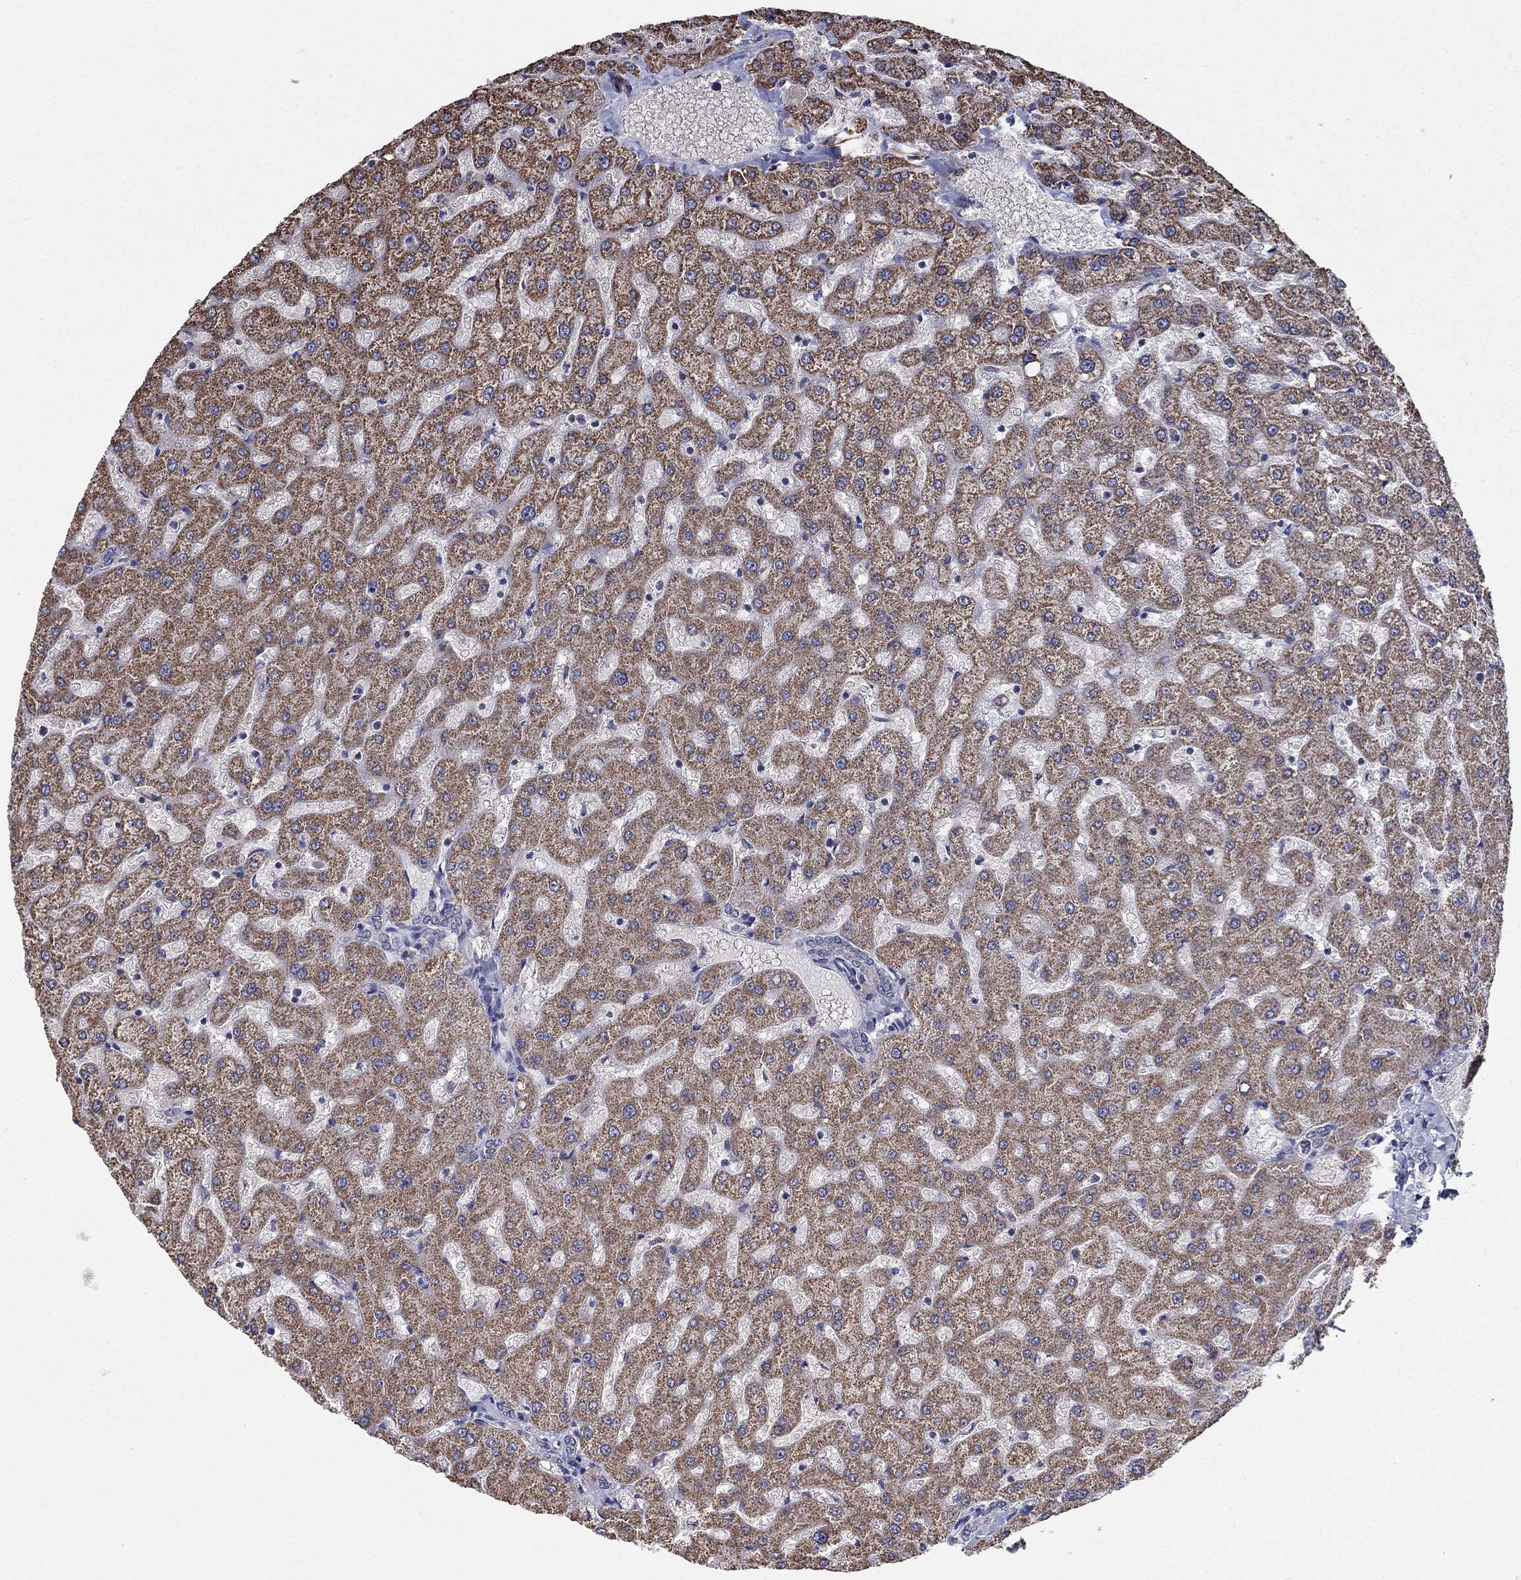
{"staining": {"intensity": "negative", "quantity": "none", "location": "none"}, "tissue": "liver", "cell_type": "Cholangiocytes", "image_type": "normal", "snomed": [{"axis": "morphology", "description": "Normal tissue, NOS"}, {"axis": "topography", "description": "Liver"}], "caption": "There is no significant staining in cholangiocytes of liver. The staining is performed using DAB (3,3'-diaminobenzidine) brown chromogen with nuclei counter-stained in using hematoxylin.", "gene": "HPS5", "patient": {"sex": "female", "age": 50}}